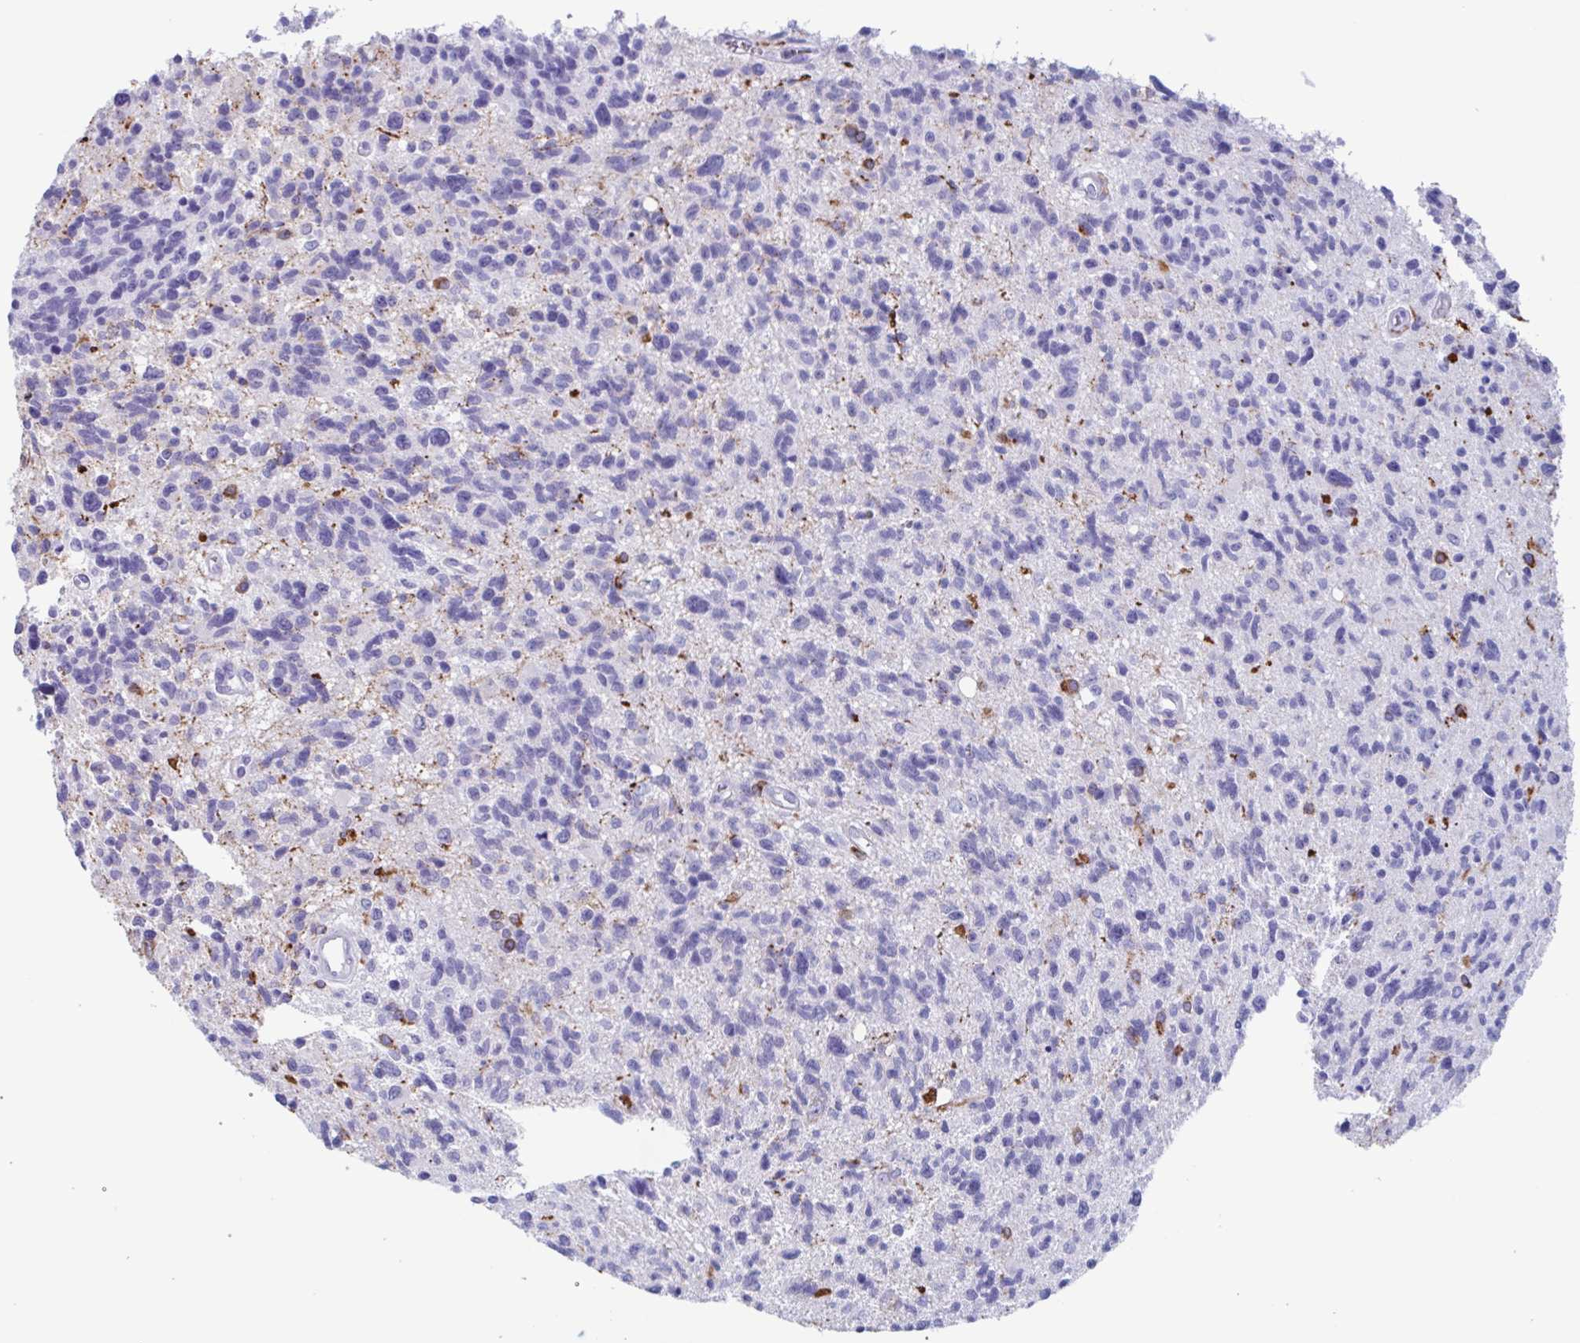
{"staining": {"intensity": "negative", "quantity": "none", "location": "none"}, "tissue": "glioma", "cell_type": "Tumor cells", "image_type": "cancer", "snomed": [{"axis": "morphology", "description": "Glioma, malignant, High grade"}, {"axis": "topography", "description": "Brain"}], "caption": "An image of human glioma is negative for staining in tumor cells. (DAB (3,3'-diaminobenzidine) immunohistochemistry visualized using brightfield microscopy, high magnification).", "gene": "TPD52", "patient": {"sex": "male", "age": 29}}